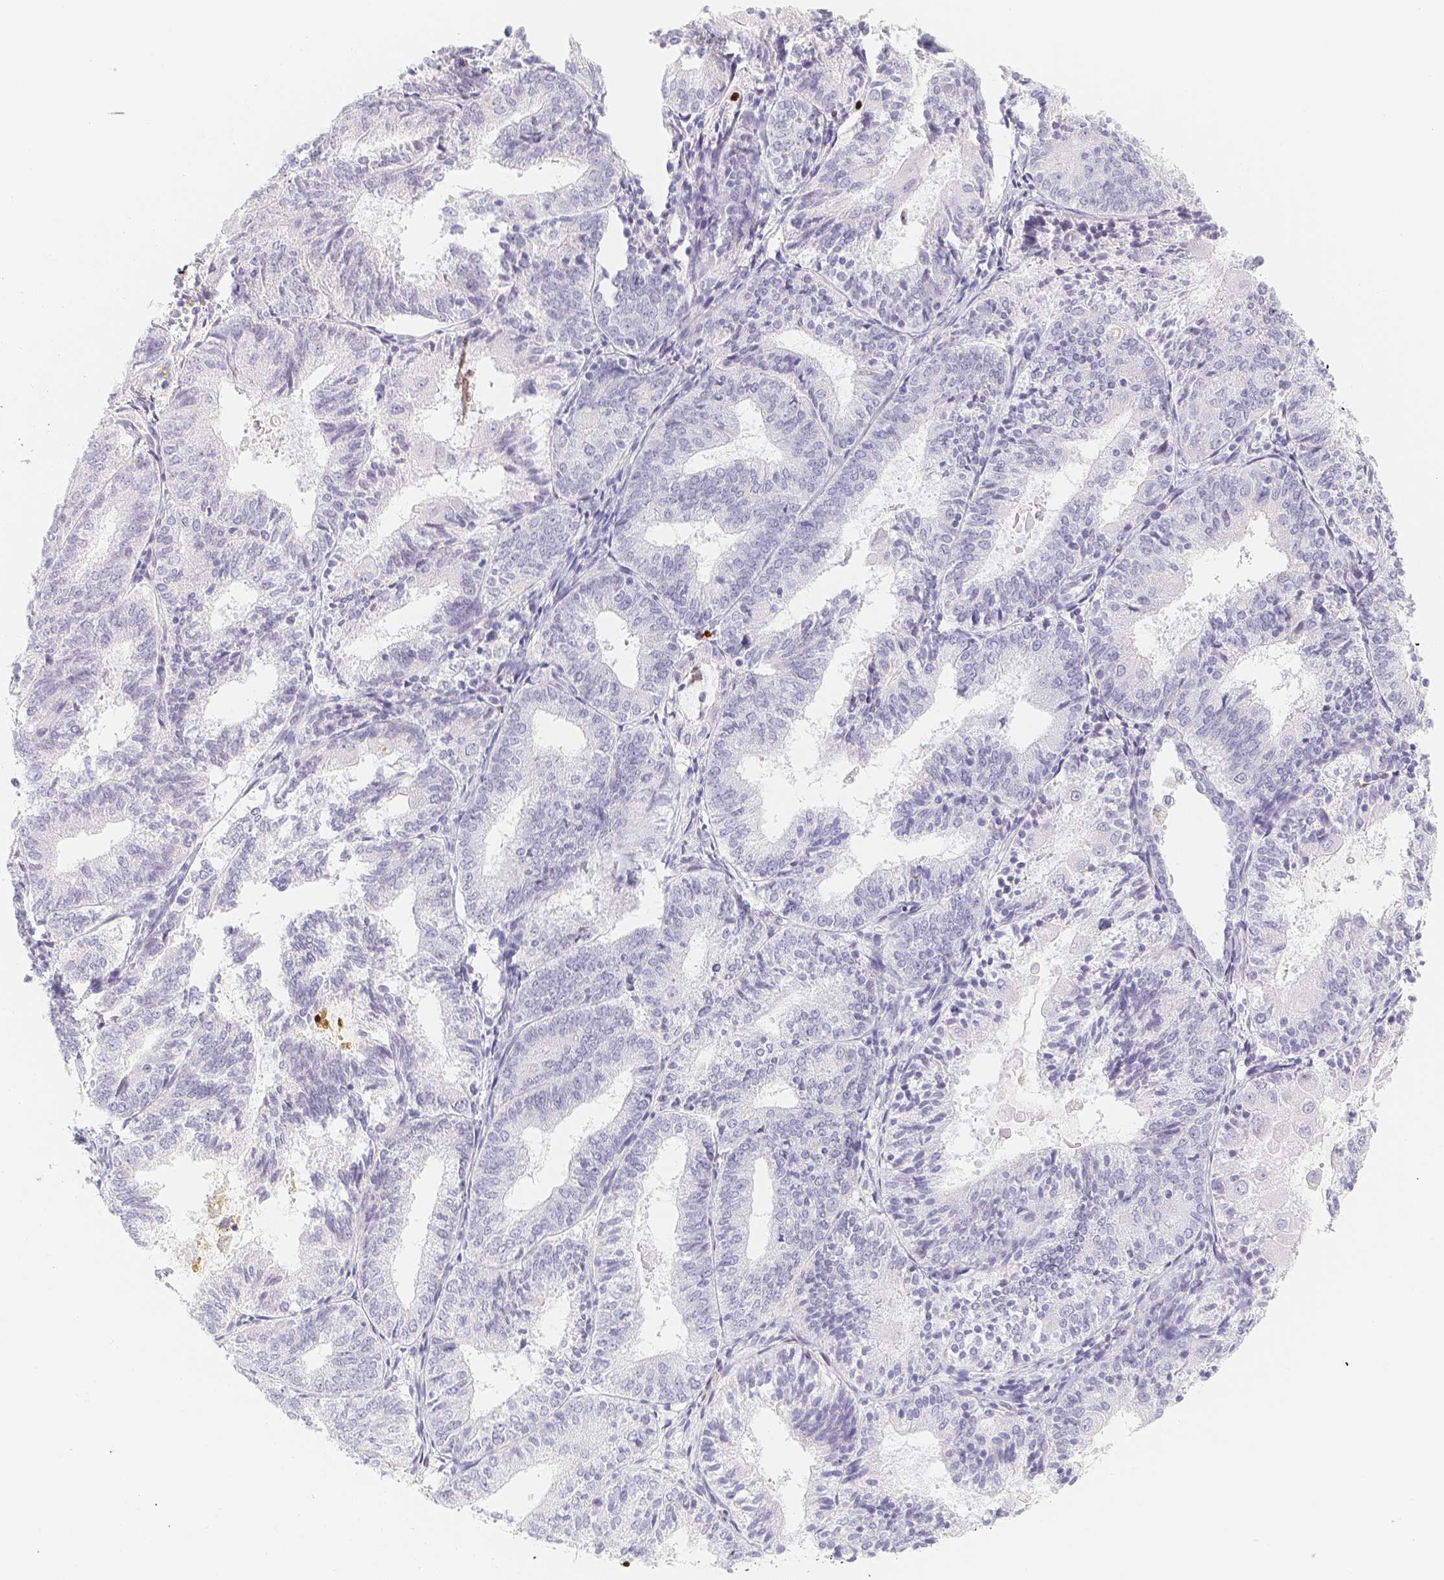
{"staining": {"intensity": "negative", "quantity": "none", "location": "none"}, "tissue": "endometrial cancer", "cell_type": "Tumor cells", "image_type": "cancer", "snomed": [{"axis": "morphology", "description": "Adenocarcinoma, NOS"}, {"axis": "topography", "description": "Endometrium"}], "caption": "A high-resolution photomicrograph shows immunohistochemistry staining of endometrial cancer (adenocarcinoma), which shows no significant expression in tumor cells. The staining is performed using DAB (3,3'-diaminobenzidine) brown chromogen with nuclei counter-stained in using hematoxylin.", "gene": "PADI4", "patient": {"sex": "female", "age": 81}}